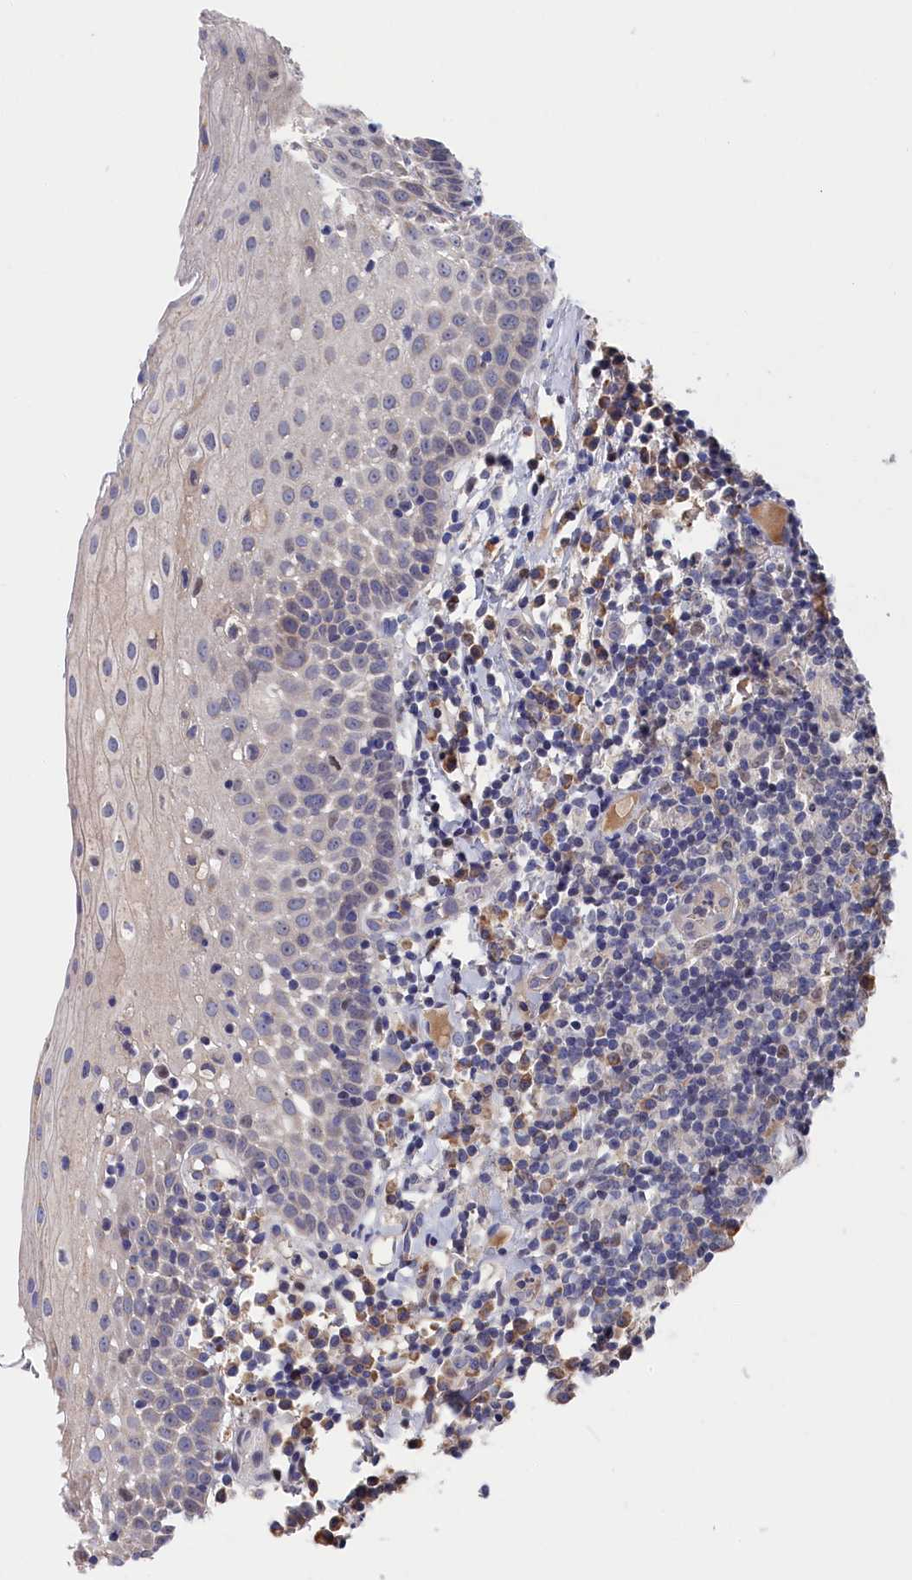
{"staining": {"intensity": "negative", "quantity": "none", "location": "none"}, "tissue": "oral mucosa", "cell_type": "Squamous epithelial cells", "image_type": "normal", "snomed": [{"axis": "morphology", "description": "Normal tissue, NOS"}, {"axis": "topography", "description": "Oral tissue"}], "caption": "Squamous epithelial cells are negative for protein expression in unremarkable human oral mucosa. (DAB immunohistochemistry (IHC) with hematoxylin counter stain).", "gene": "CYB5D2", "patient": {"sex": "female", "age": 69}}